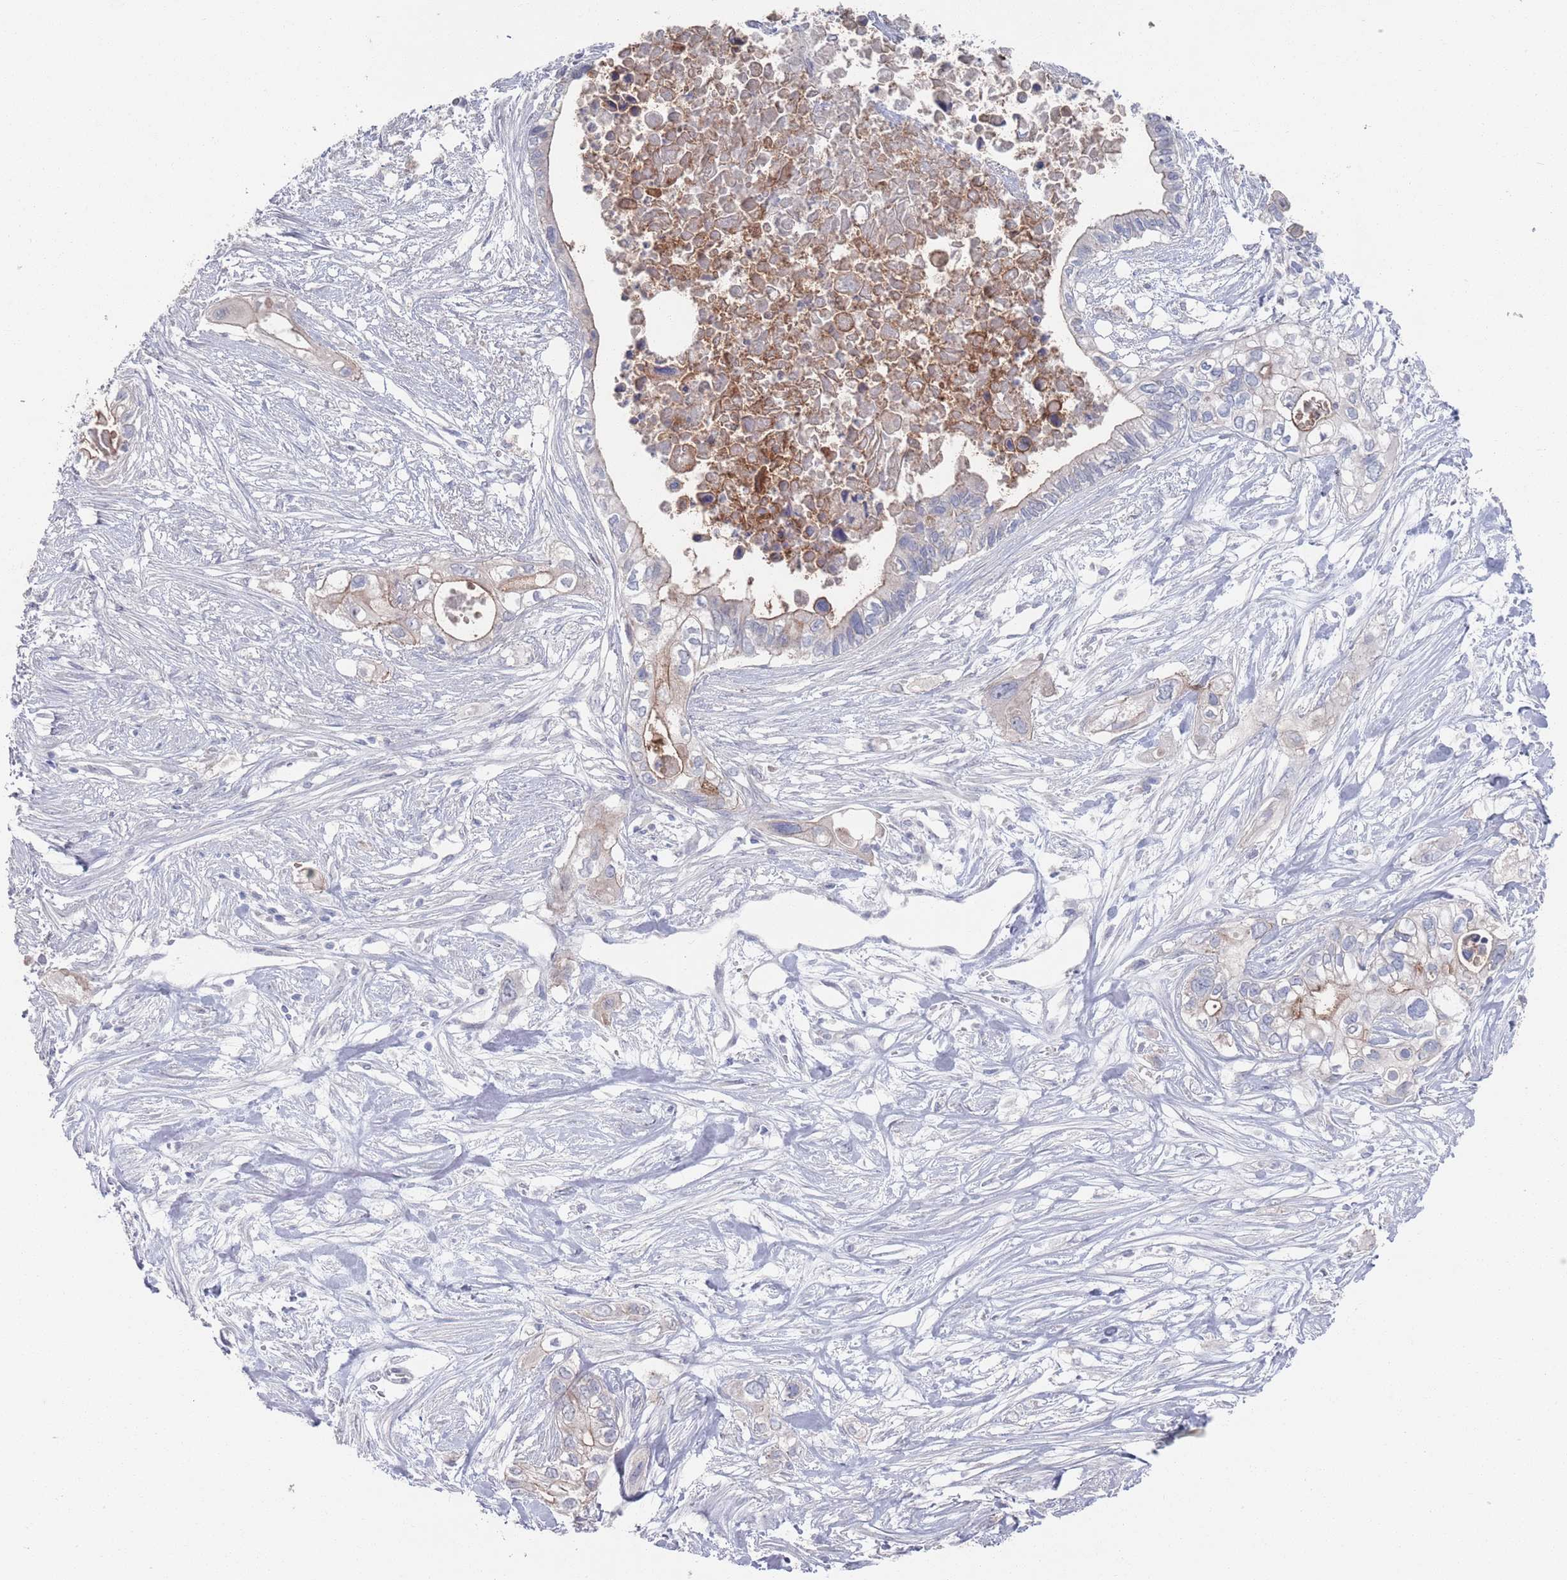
{"staining": {"intensity": "weak", "quantity": "25%-75%", "location": "cytoplasmic/membranous"}, "tissue": "pancreatic cancer", "cell_type": "Tumor cells", "image_type": "cancer", "snomed": [{"axis": "morphology", "description": "Adenocarcinoma, NOS"}, {"axis": "topography", "description": "Pancreas"}], "caption": "Protein expression analysis of pancreatic cancer displays weak cytoplasmic/membranous positivity in about 25%-75% of tumor cells.", "gene": "PROM2", "patient": {"sex": "female", "age": 63}}